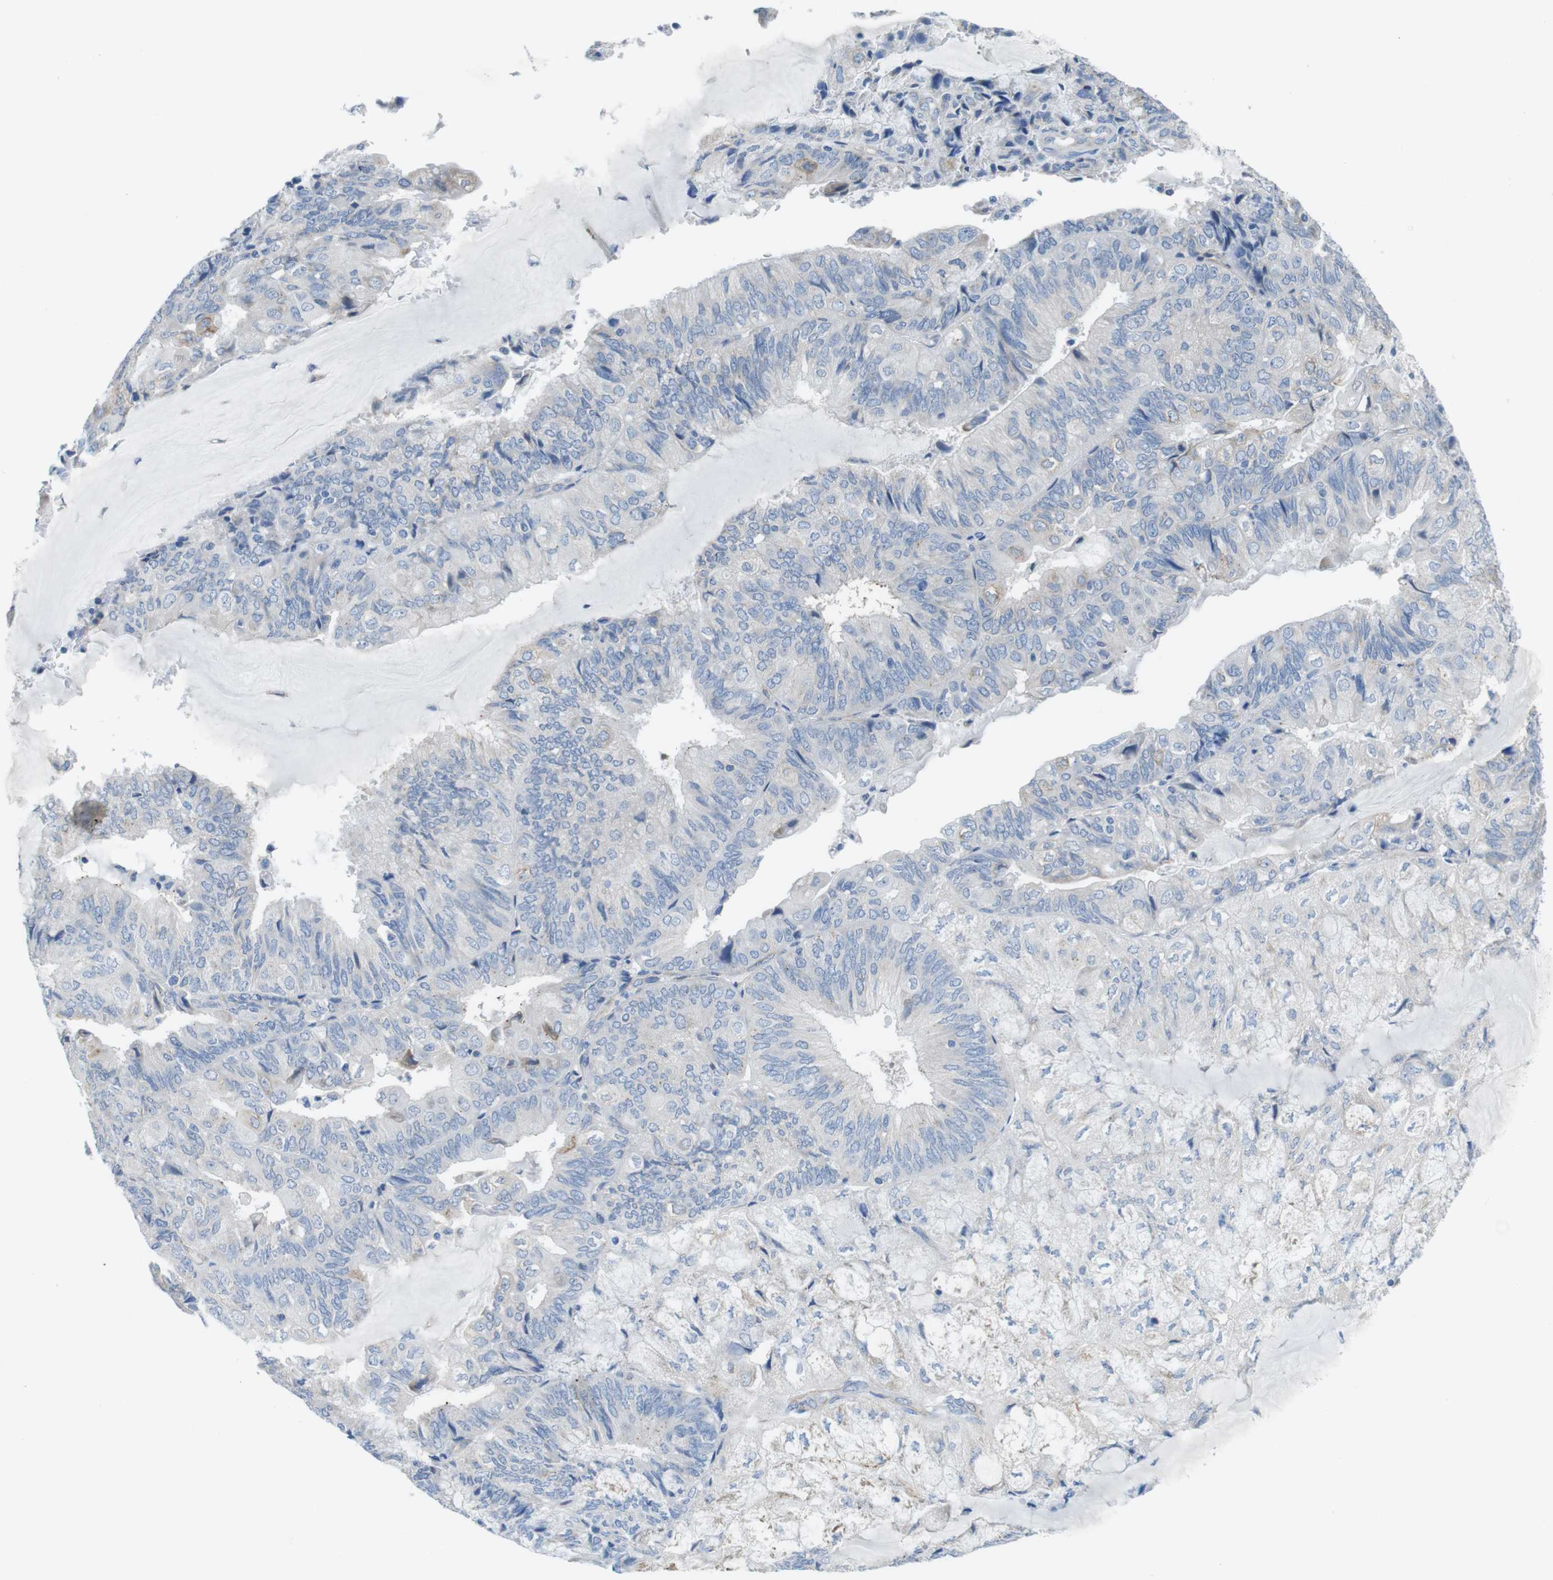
{"staining": {"intensity": "negative", "quantity": "none", "location": "none"}, "tissue": "endometrial cancer", "cell_type": "Tumor cells", "image_type": "cancer", "snomed": [{"axis": "morphology", "description": "Adenocarcinoma, NOS"}, {"axis": "topography", "description": "Endometrium"}], "caption": "Protein analysis of endometrial adenocarcinoma exhibits no significant positivity in tumor cells.", "gene": "CDH8", "patient": {"sex": "female", "age": 81}}